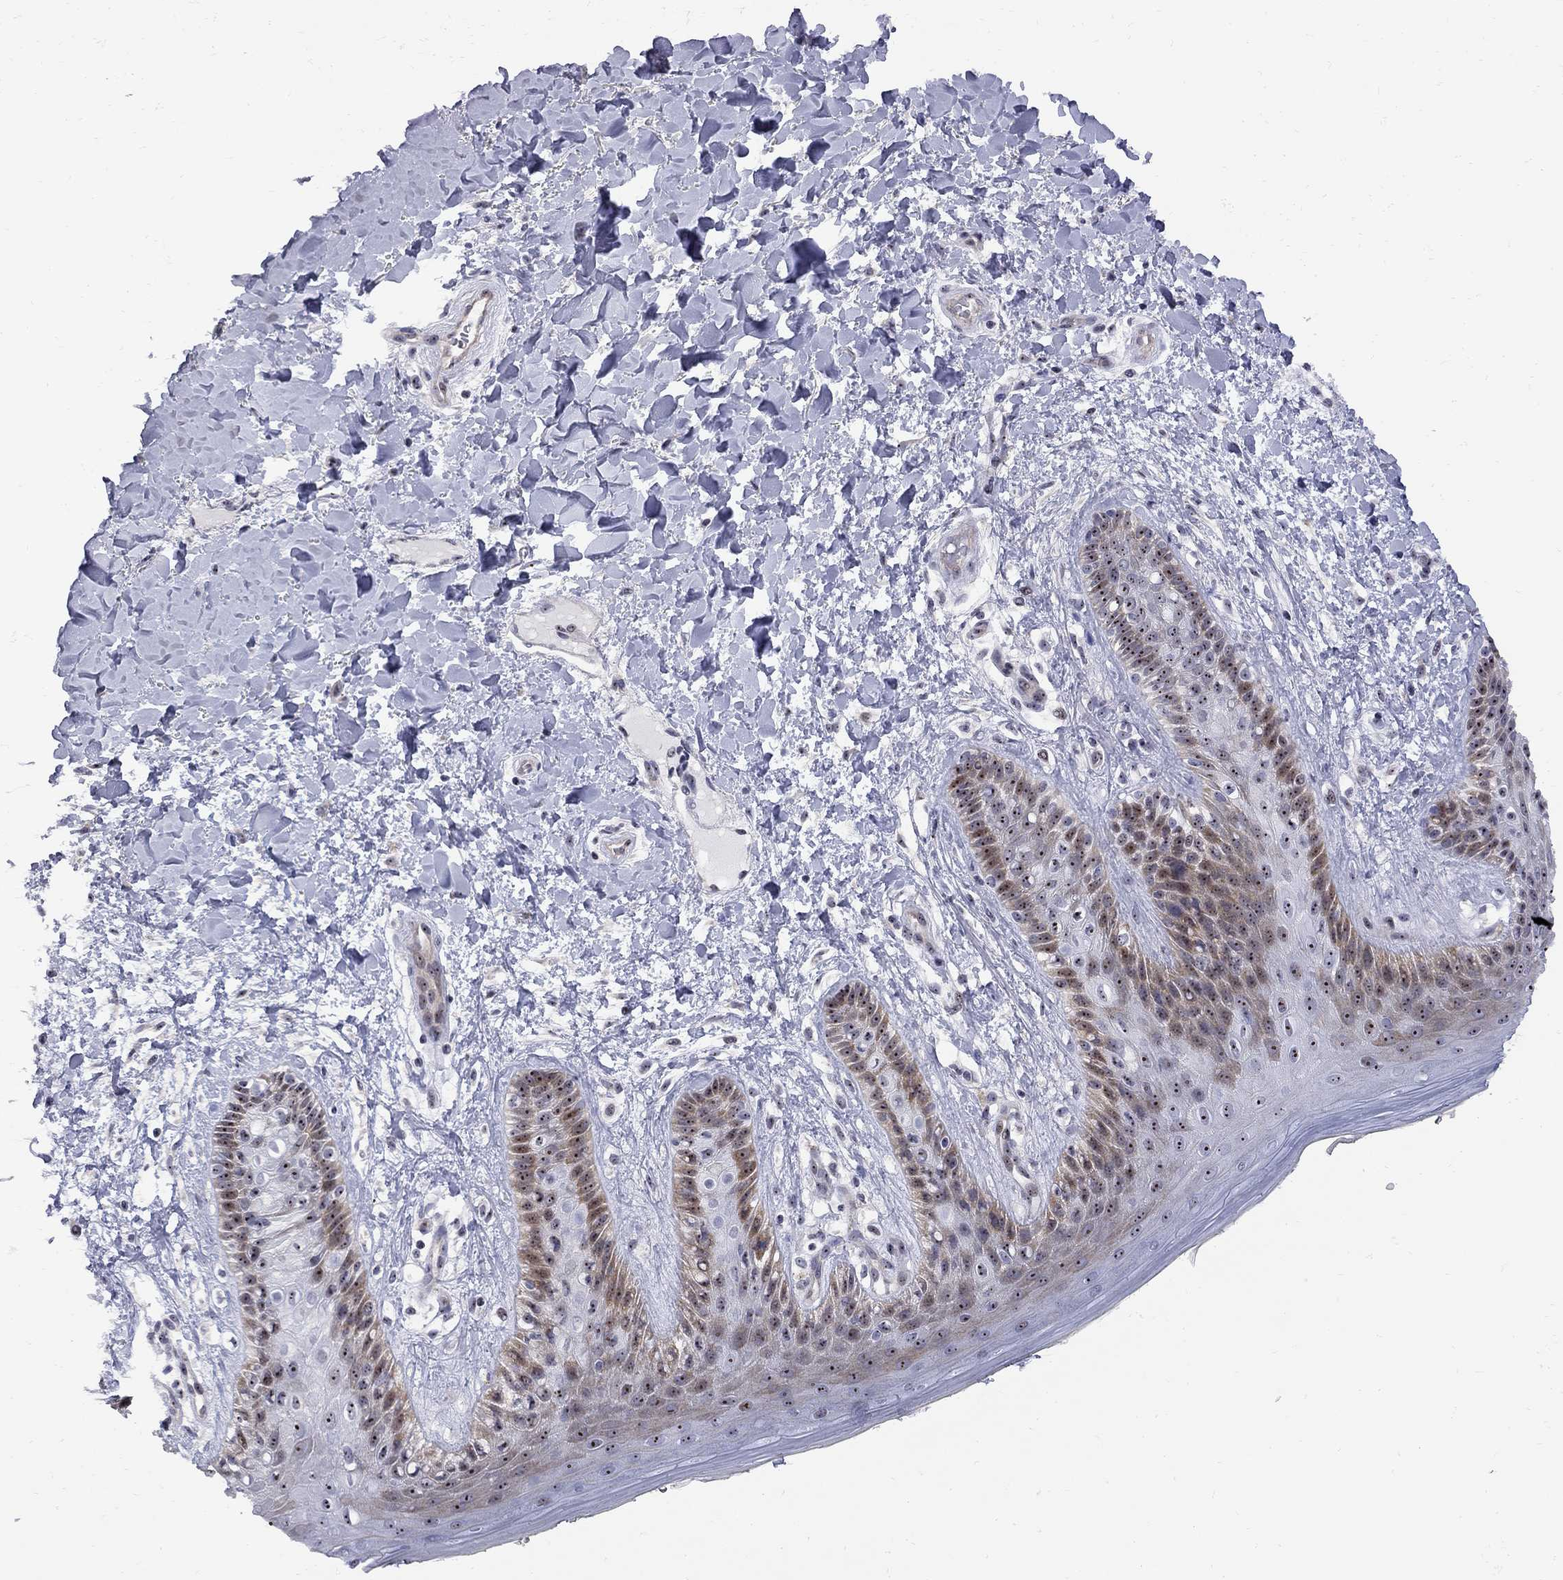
{"staining": {"intensity": "strong", "quantity": ">75%", "location": "nuclear"}, "tissue": "skin", "cell_type": "Epidermal cells", "image_type": "normal", "snomed": [{"axis": "morphology", "description": "Normal tissue, NOS"}, {"axis": "topography", "description": "Anal"}], "caption": "Normal skin demonstrates strong nuclear expression in about >75% of epidermal cells.", "gene": "DHX33", "patient": {"sex": "male", "age": 36}}